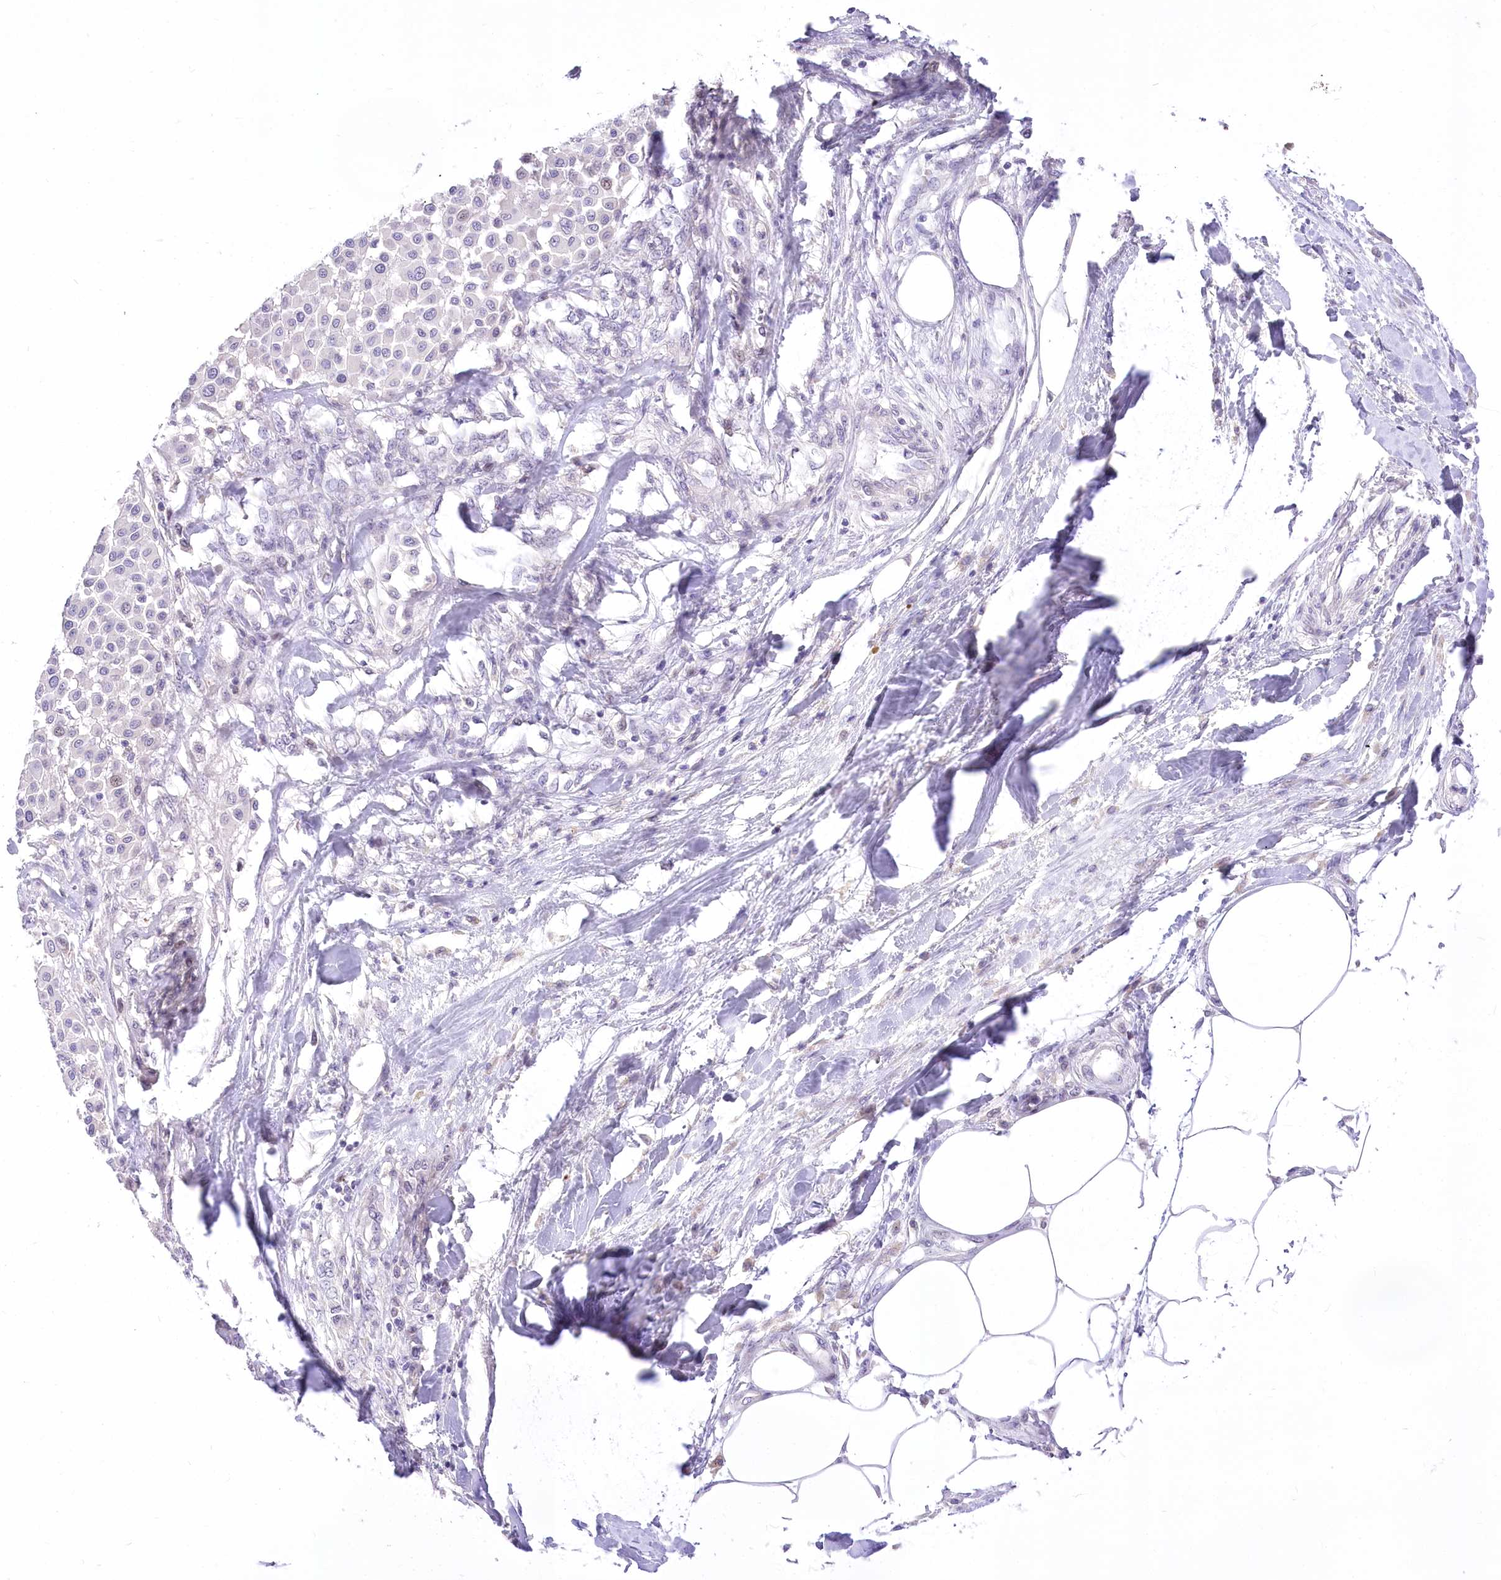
{"staining": {"intensity": "negative", "quantity": "none", "location": "none"}, "tissue": "melanoma", "cell_type": "Tumor cells", "image_type": "cancer", "snomed": [{"axis": "morphology", "description": "Malignant melanoma, Metastatic site"}, {"axis": "topography", "description": "Soft tissue"}], "caption": "IHC of malignant melanoma (metastatic site) shows no expression in tumor cells.", "gene": "BEND7", "patient": {"sex": "male", "age": 41}}